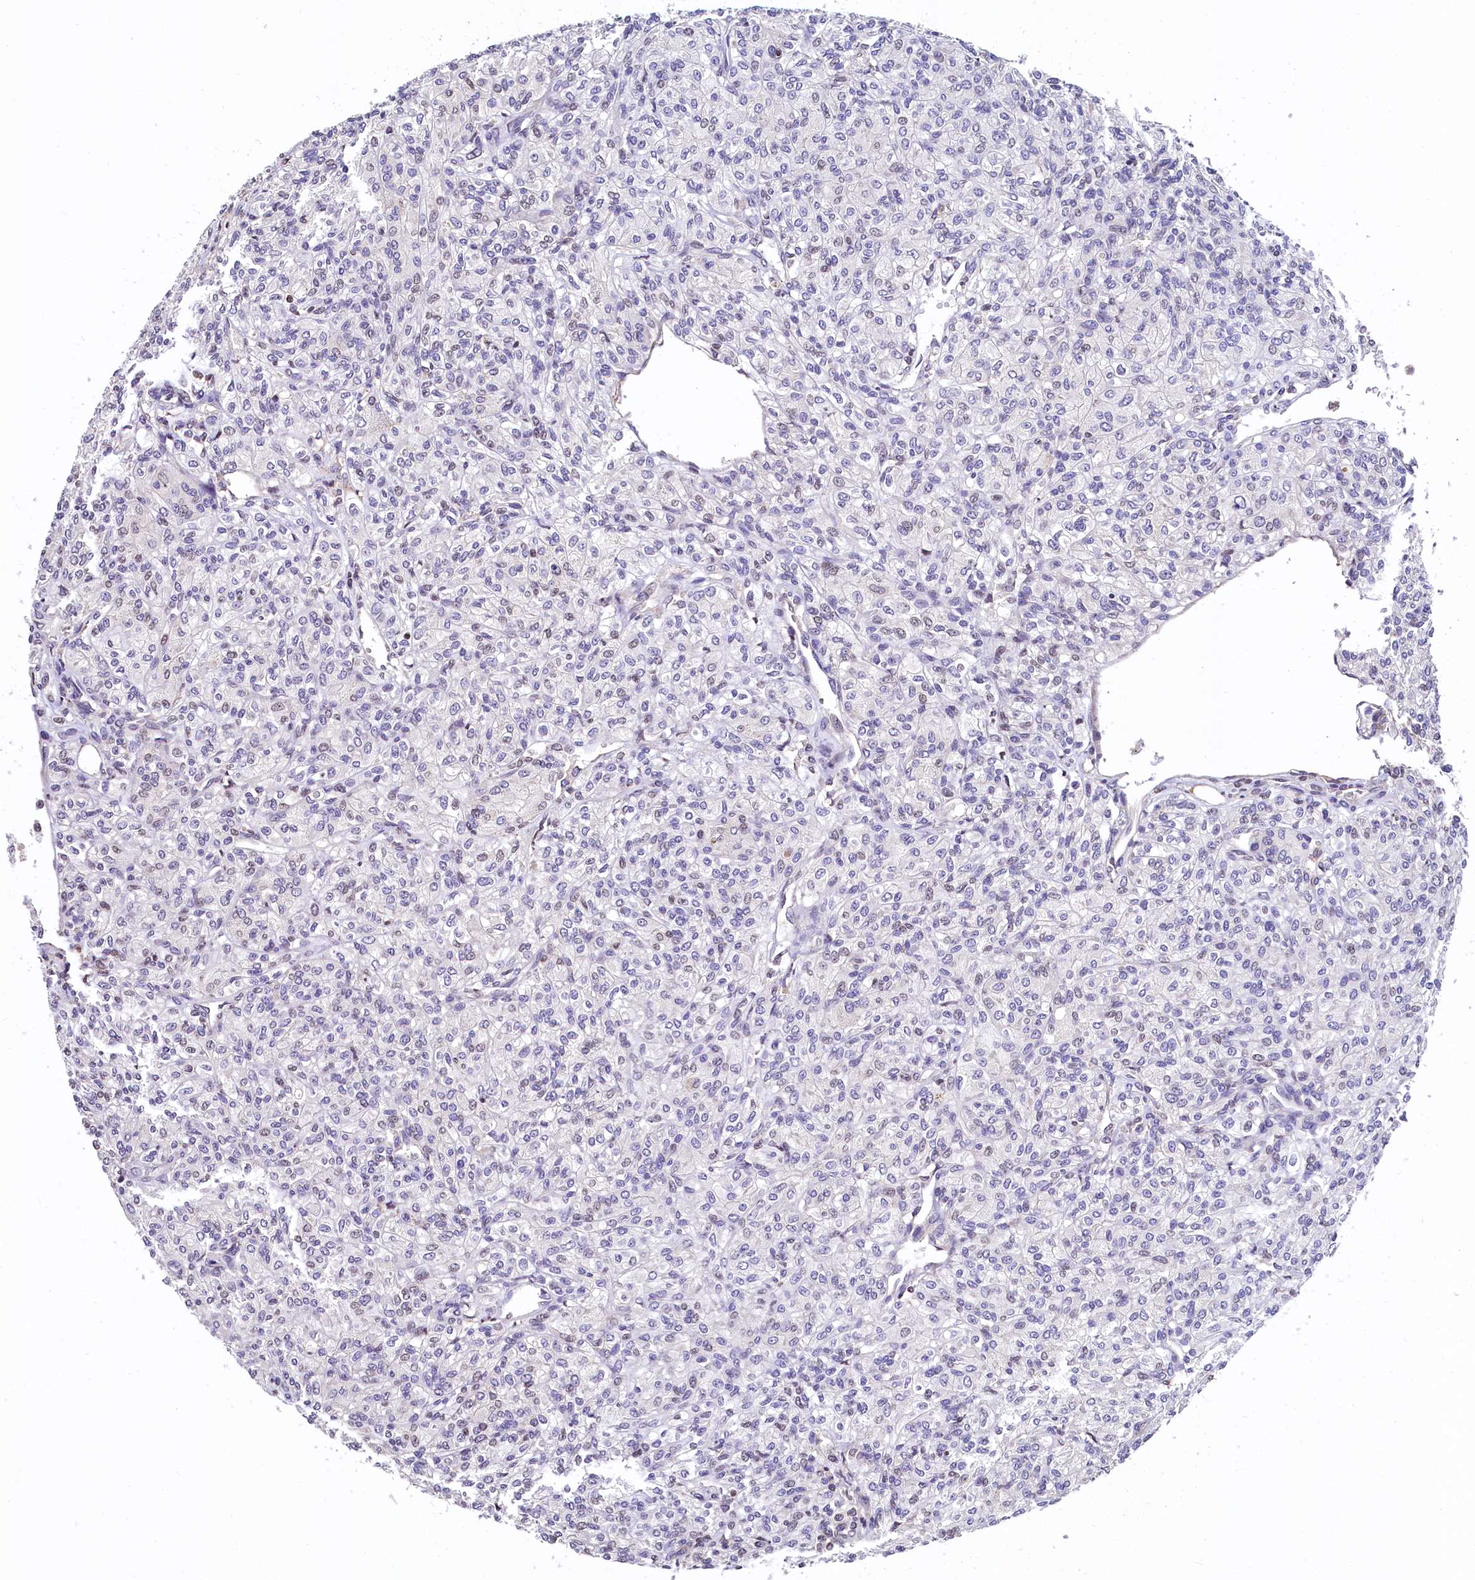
{"staining": {"intensity": "negative", "quantity": "none", "location": "none"}, "tissue": "renal cancer", "cell_type": "Tumor cells", "image_type": "cancer", "snomed": [{"axis": "morphology", "description": "Adenocarcinoma, NOS"}, {"axis": "topography", "description": "Kidney"}], "caption": "DAB immunohistochemical staining of human renal cancer (adenocarcinoma) exhibits no significant expression in tumor cells. Brightfield microscopy of IHC stained with DAB (3,3'-diaminobenzidine) (brown) and hematoxylin (blue), captured at high magnification.", "gene": "ZNF2", "patient": {"sex": "male", "age": 77}}